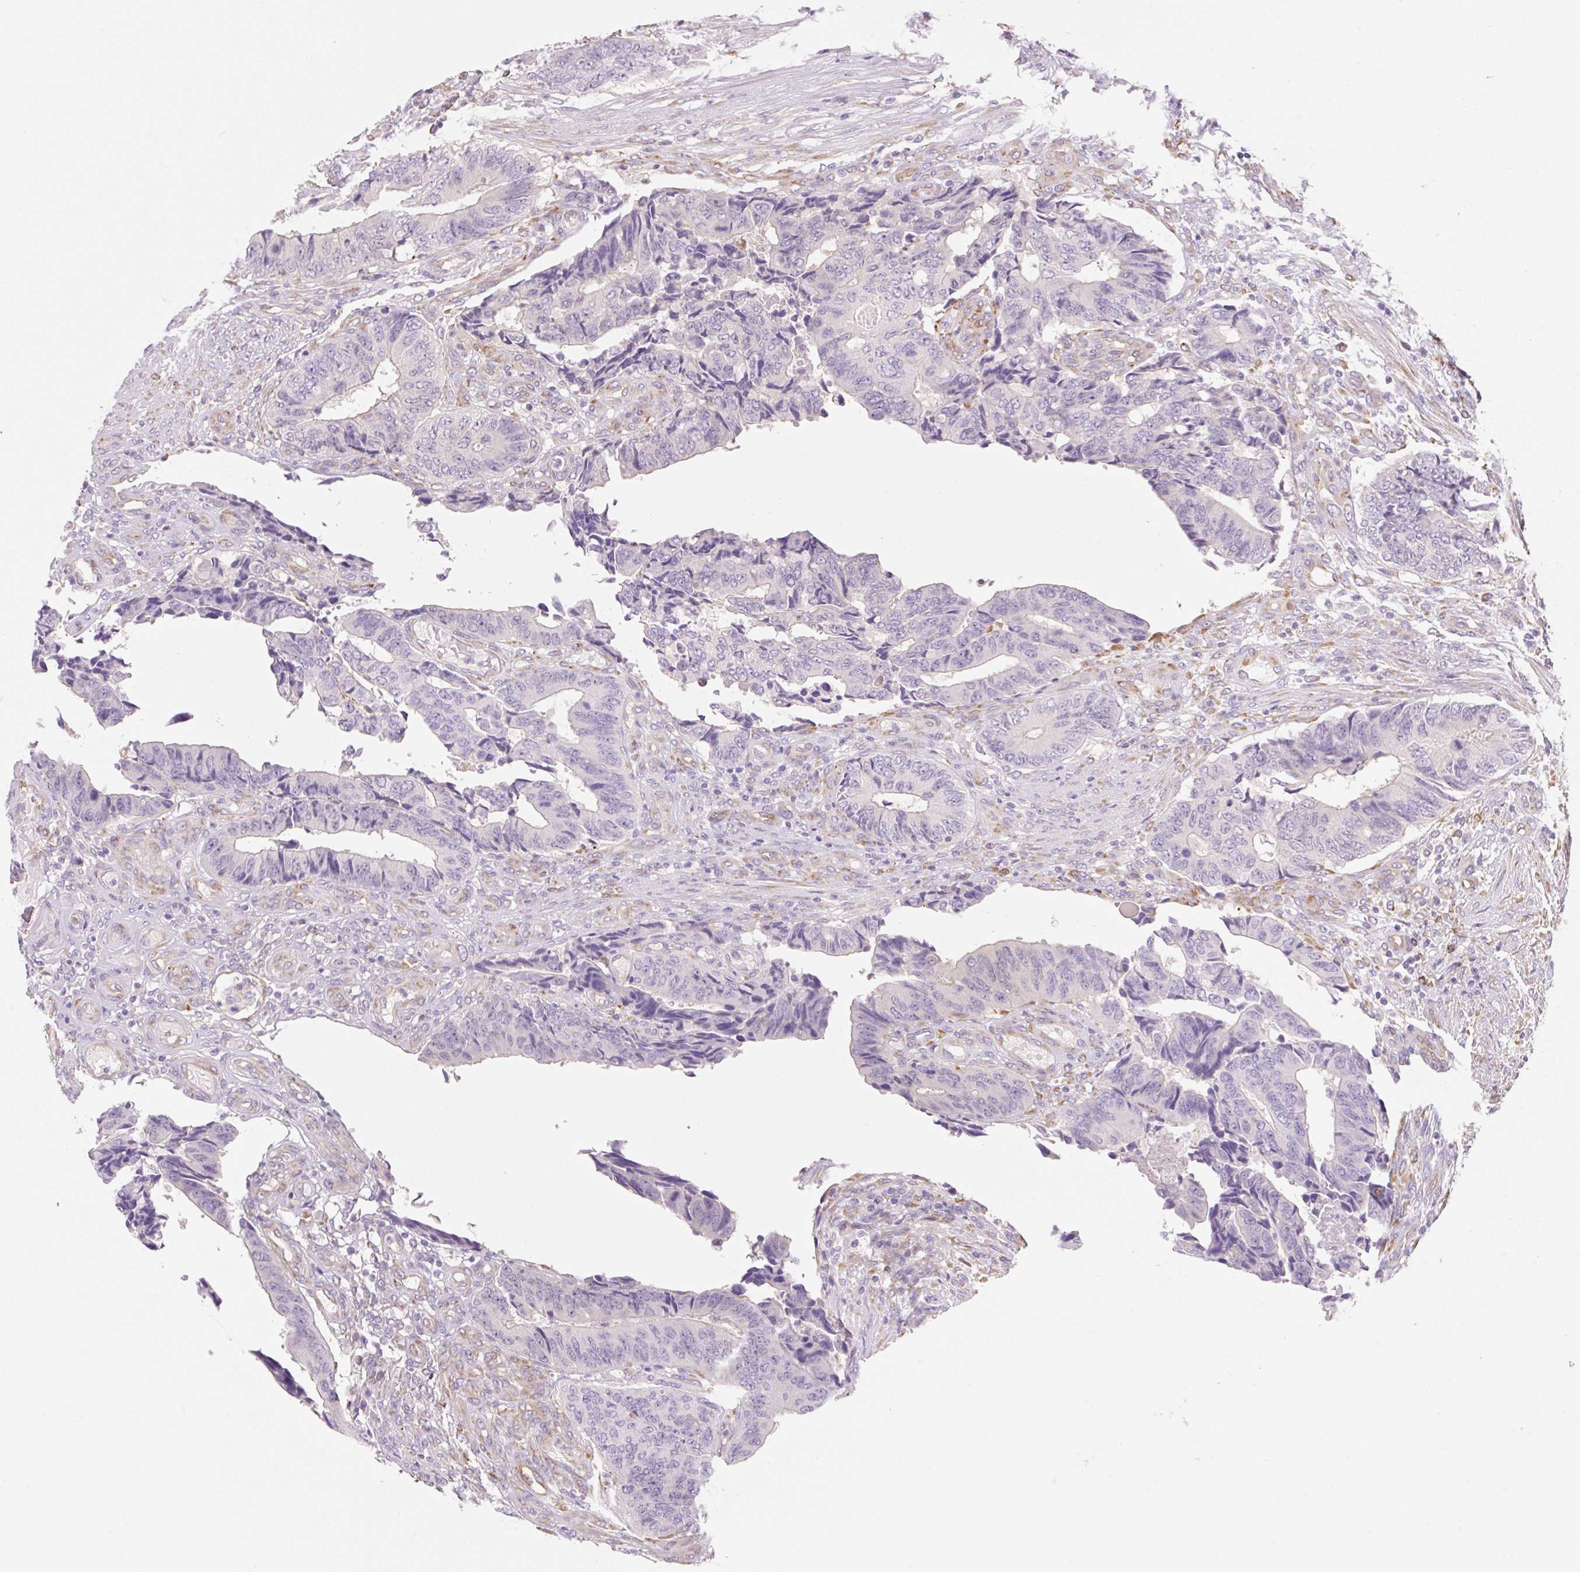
{"staining": {"intensity": "negative", "quantity": "none", "location": "none"}, "tissue": "colorectal cancer", "cell_type": "Tumor cells", "image_type": "cancer", "snomed": [{"axis": "morphology", "description": "Adenocarcinoma, NOS"}, {"axis": "topography", "description": "Colon"}], "caption": "Immunohistochemistry (IHC) photomicrograph of human colorectal cancer (adenocarcinoma) stained for a protein (brown), which reveals no positivity in tumor cells.", "gene": "FABP5", "patient": {"sex": "male", "age": 87}}